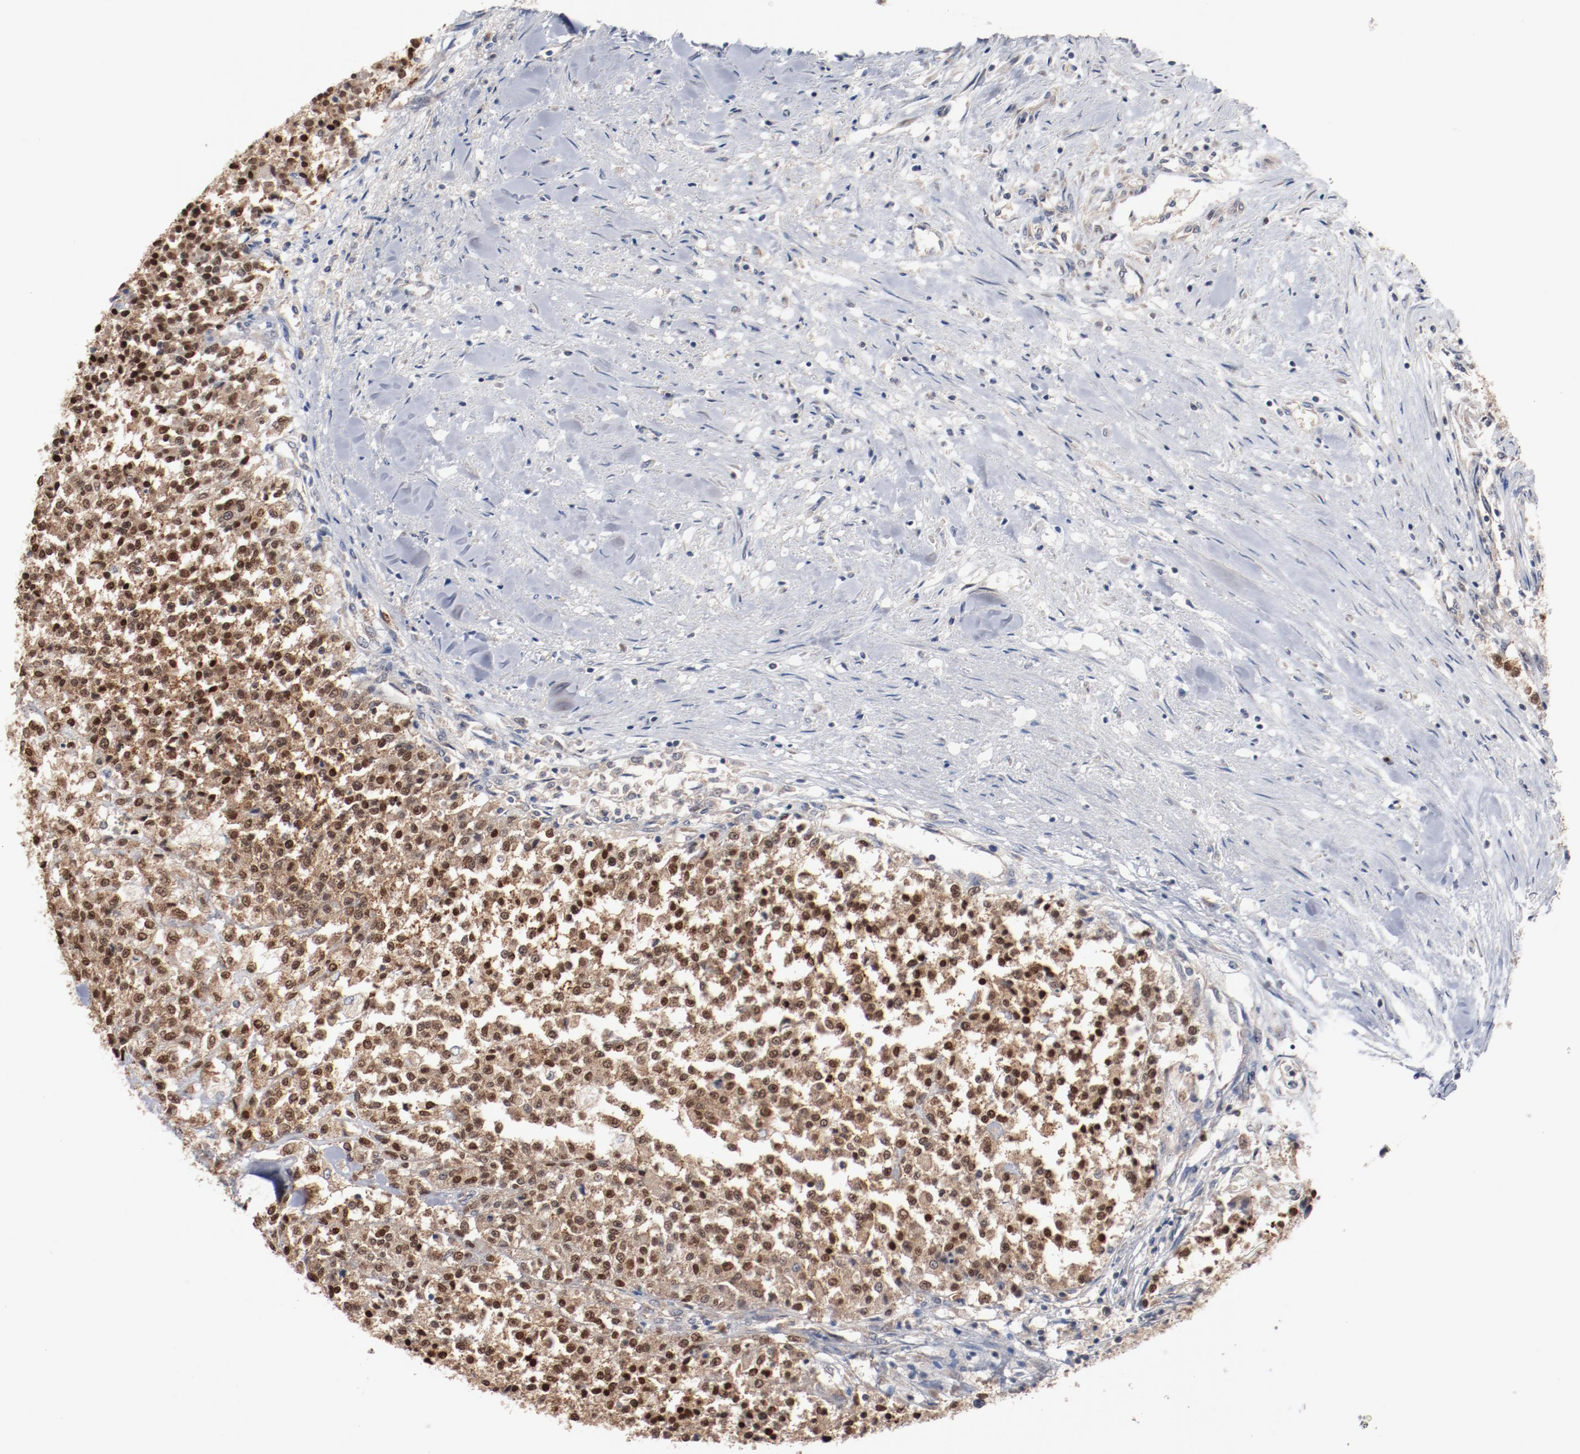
{"staining": {"intensity": "strong", "quantity": ">75%", "location": "cytoplasmic/membranous,nuclear"}, "tissue": "testis cancer", "cell_type": "Tumor cells", "image_type": "cancer", "snomed": [{"axis": "morphology", "description": "Seminoma, NOS"}, {"axis": "topography", "description": "Testis"}], "caption": "High-magnification brightfield microscopy of seminoma (testis) stained with DAB (brown) and counterstained with hematoxylin (blue). tumor cells exhibit strong cytoplasmic/membranous and nuclear staining is appreciated in approximately>75% of cells.", "gene": "RNASE11", "patient": {"sex": "male", "age": 59}}